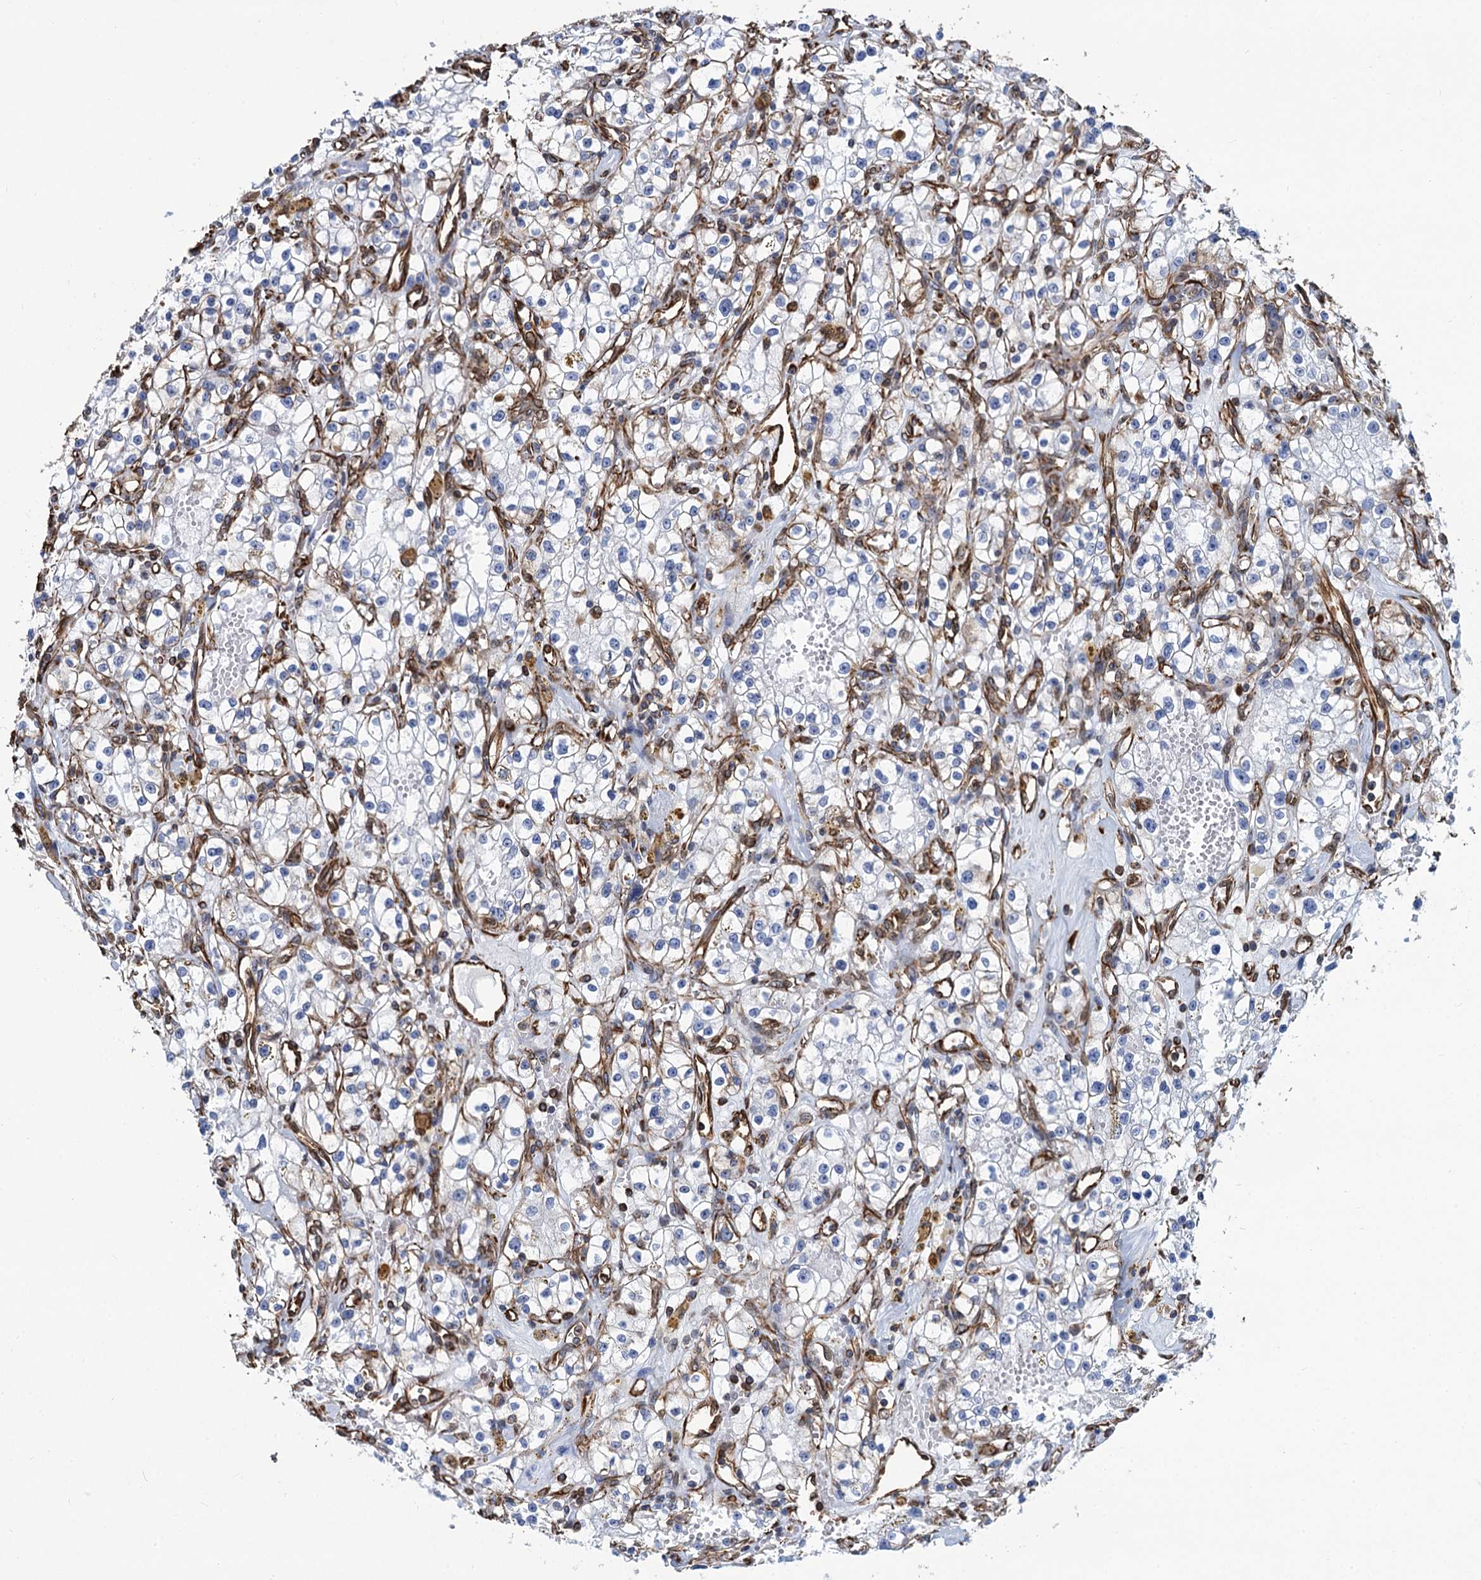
{"staining": {"intensity": "negative", "quantity": "none", "location": "none"}, "tissue": "renal cancer", "cell_type": "Tumor cells", "image_type": "cancer", "snomed": [{"axis": "morphology", "description": "Adenocarcinoma, NOS"}, {"axis": "topography", "description": "Kidney"}], "caption": "DAB (3,3'-diaminobenzidine) immunohistochemical staining of human renal cancer (adenocarcinoma) exhibits no significant staining in tumor cells. (Stains: DAB immunohistochemistry with hematoxylin counter stain, Microscopy: brightfield microscopy at high magnification).", "gene": "PGM2", "patient": {"sex": "male", "age": 56}}